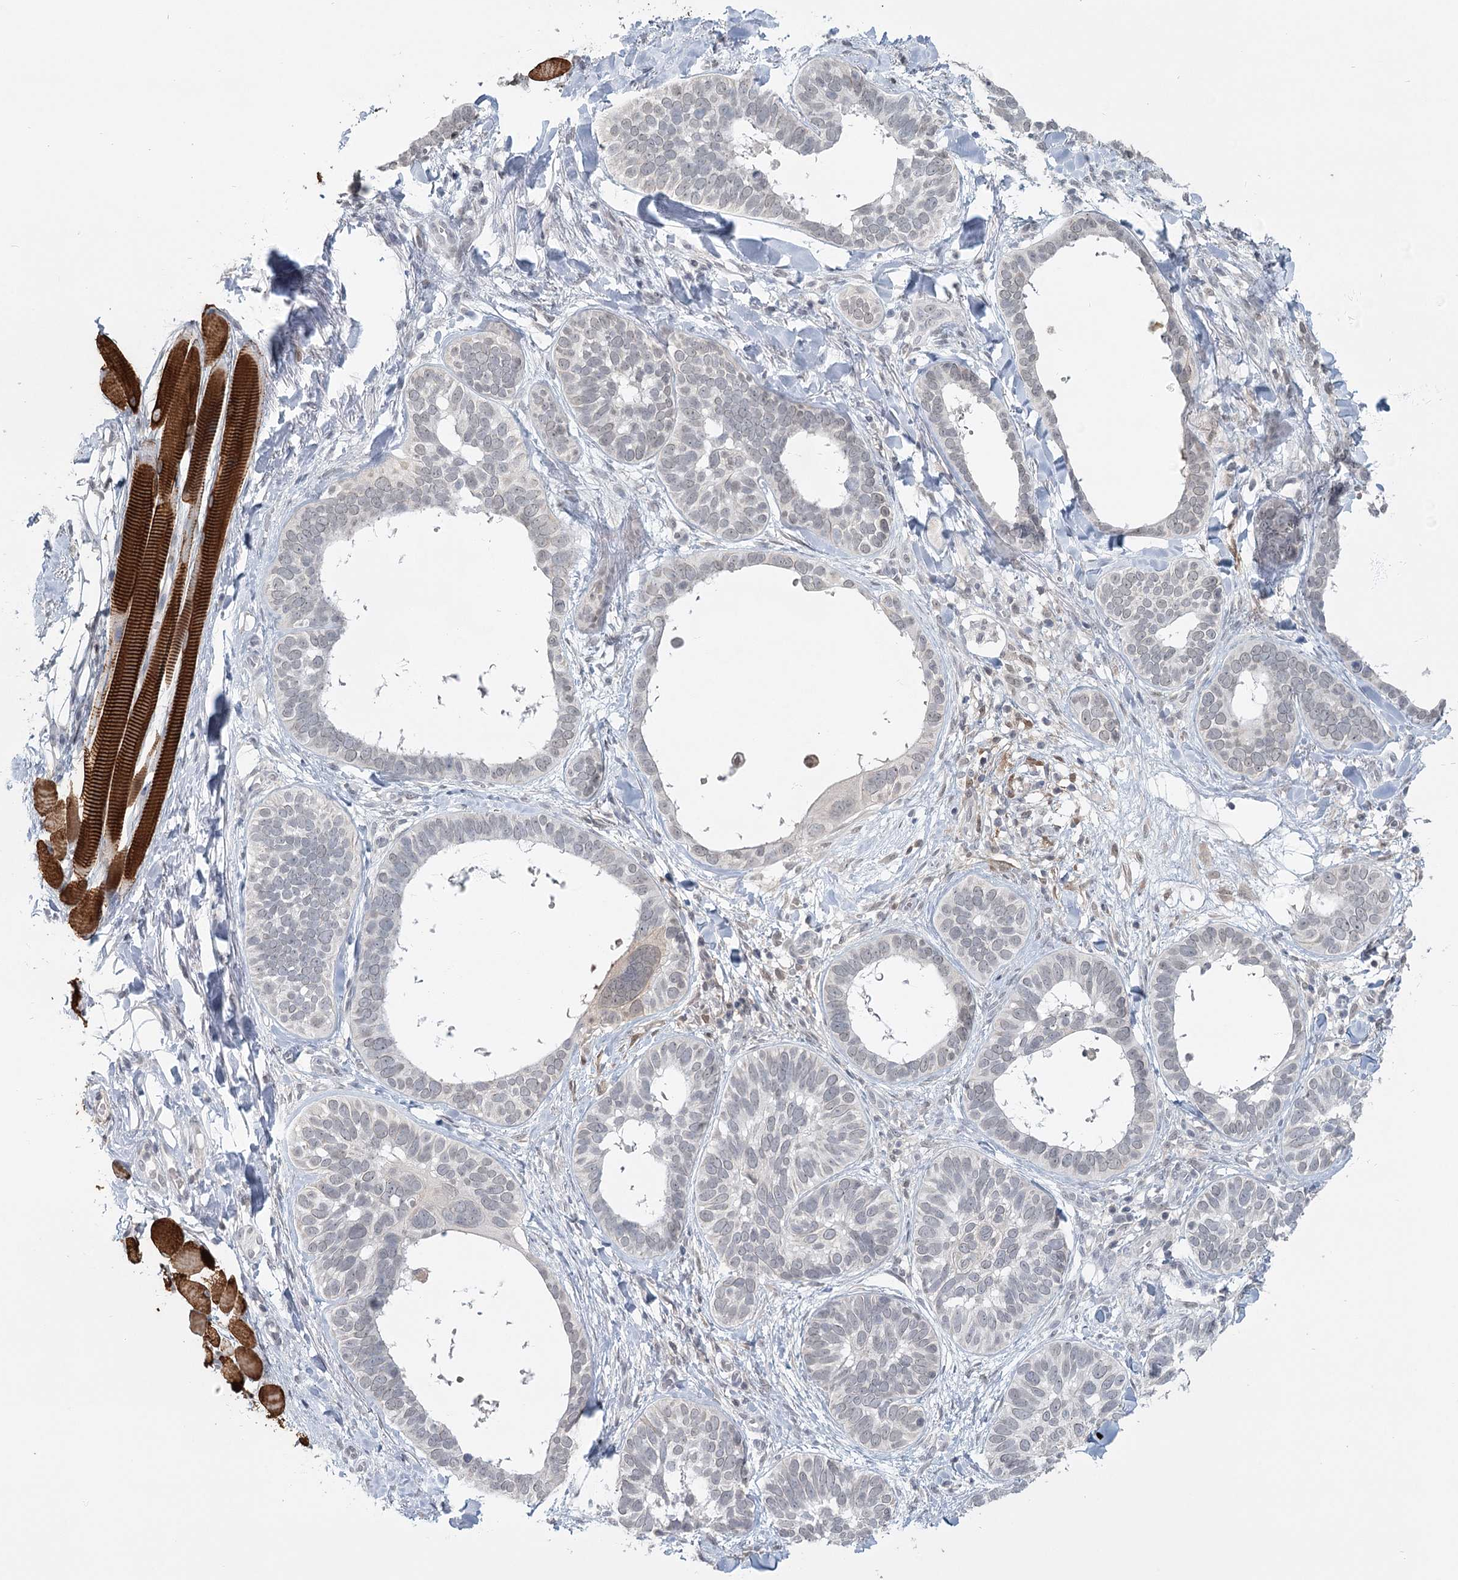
{"staining": {"intensity": "negative", "quantity": "none", "location": "none"}, "tissue": "skin cancer", "cell_type": "Tumor cells", "image_type": "cancer", "snomed": [{"axis": "morphology", "description": "Basal cell carcinoma"}, {"axis": "topography", "description": "Skin"}], "caption": "This is an immunohistochemistry image of skin basal cell carcinoma. There is no expression in tumor cells.", "gene": "TMEM70", "patient": {"sex": "male", "age": 62}}